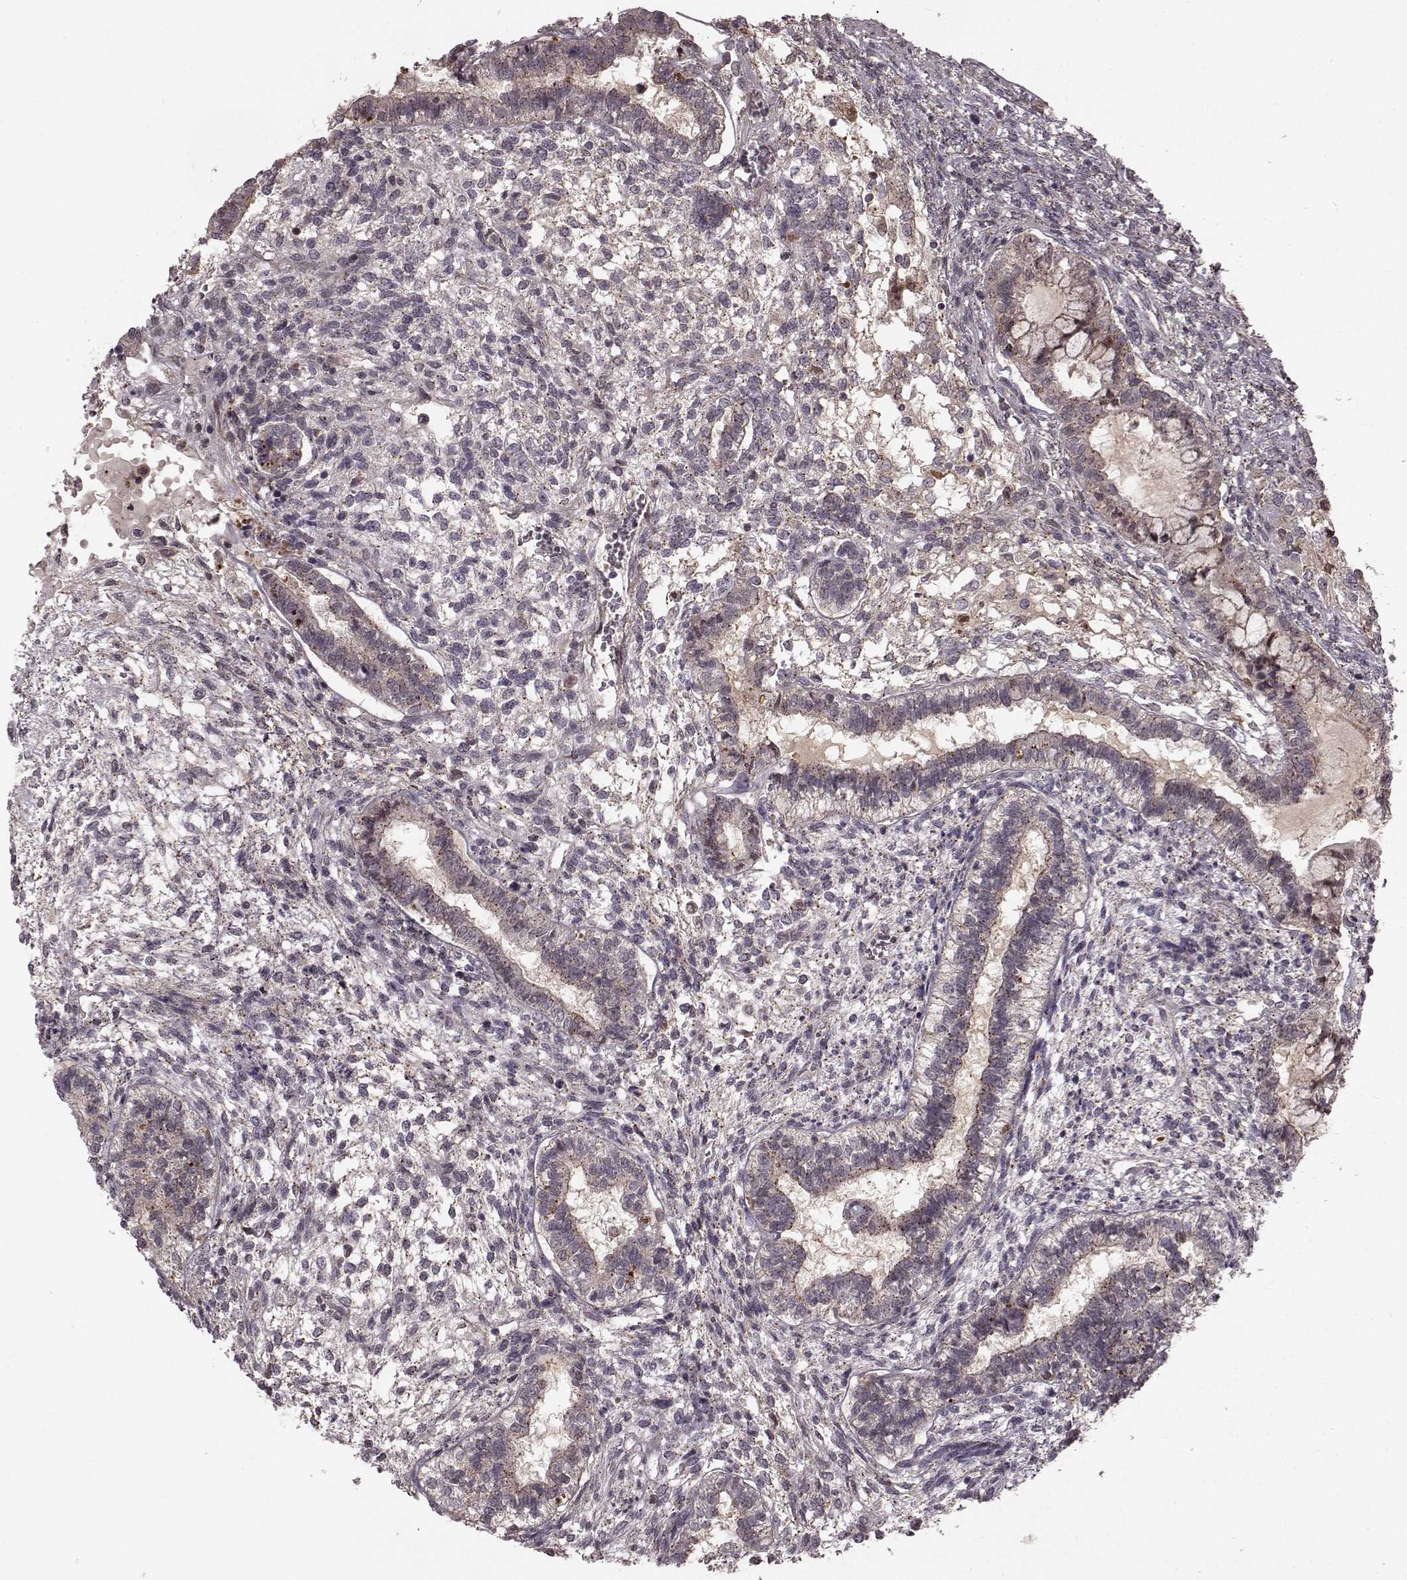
{"staining": {"intensity": "weak", "quantity": "25%-75%", "location": "cytoplasmic/membranous"}, "tissue": "testis cancer", "cell_type": "Tumor cells", "image_type": "cancer", "snomed": [{"axis": "morphology", "description": "Carcinoma, Embryonal, NOS"}, {"axis": "topography", "description": "Testis"}], "caption": "Testis cancer (embryonal carcinoma) was stained to show a protein in brown. There is low levels of weak cytoplasmic/membranous positivity in about 25%-75% of tumor cells.", "gene": "GSS", "patient": {"sex": "male", "age": 37}}